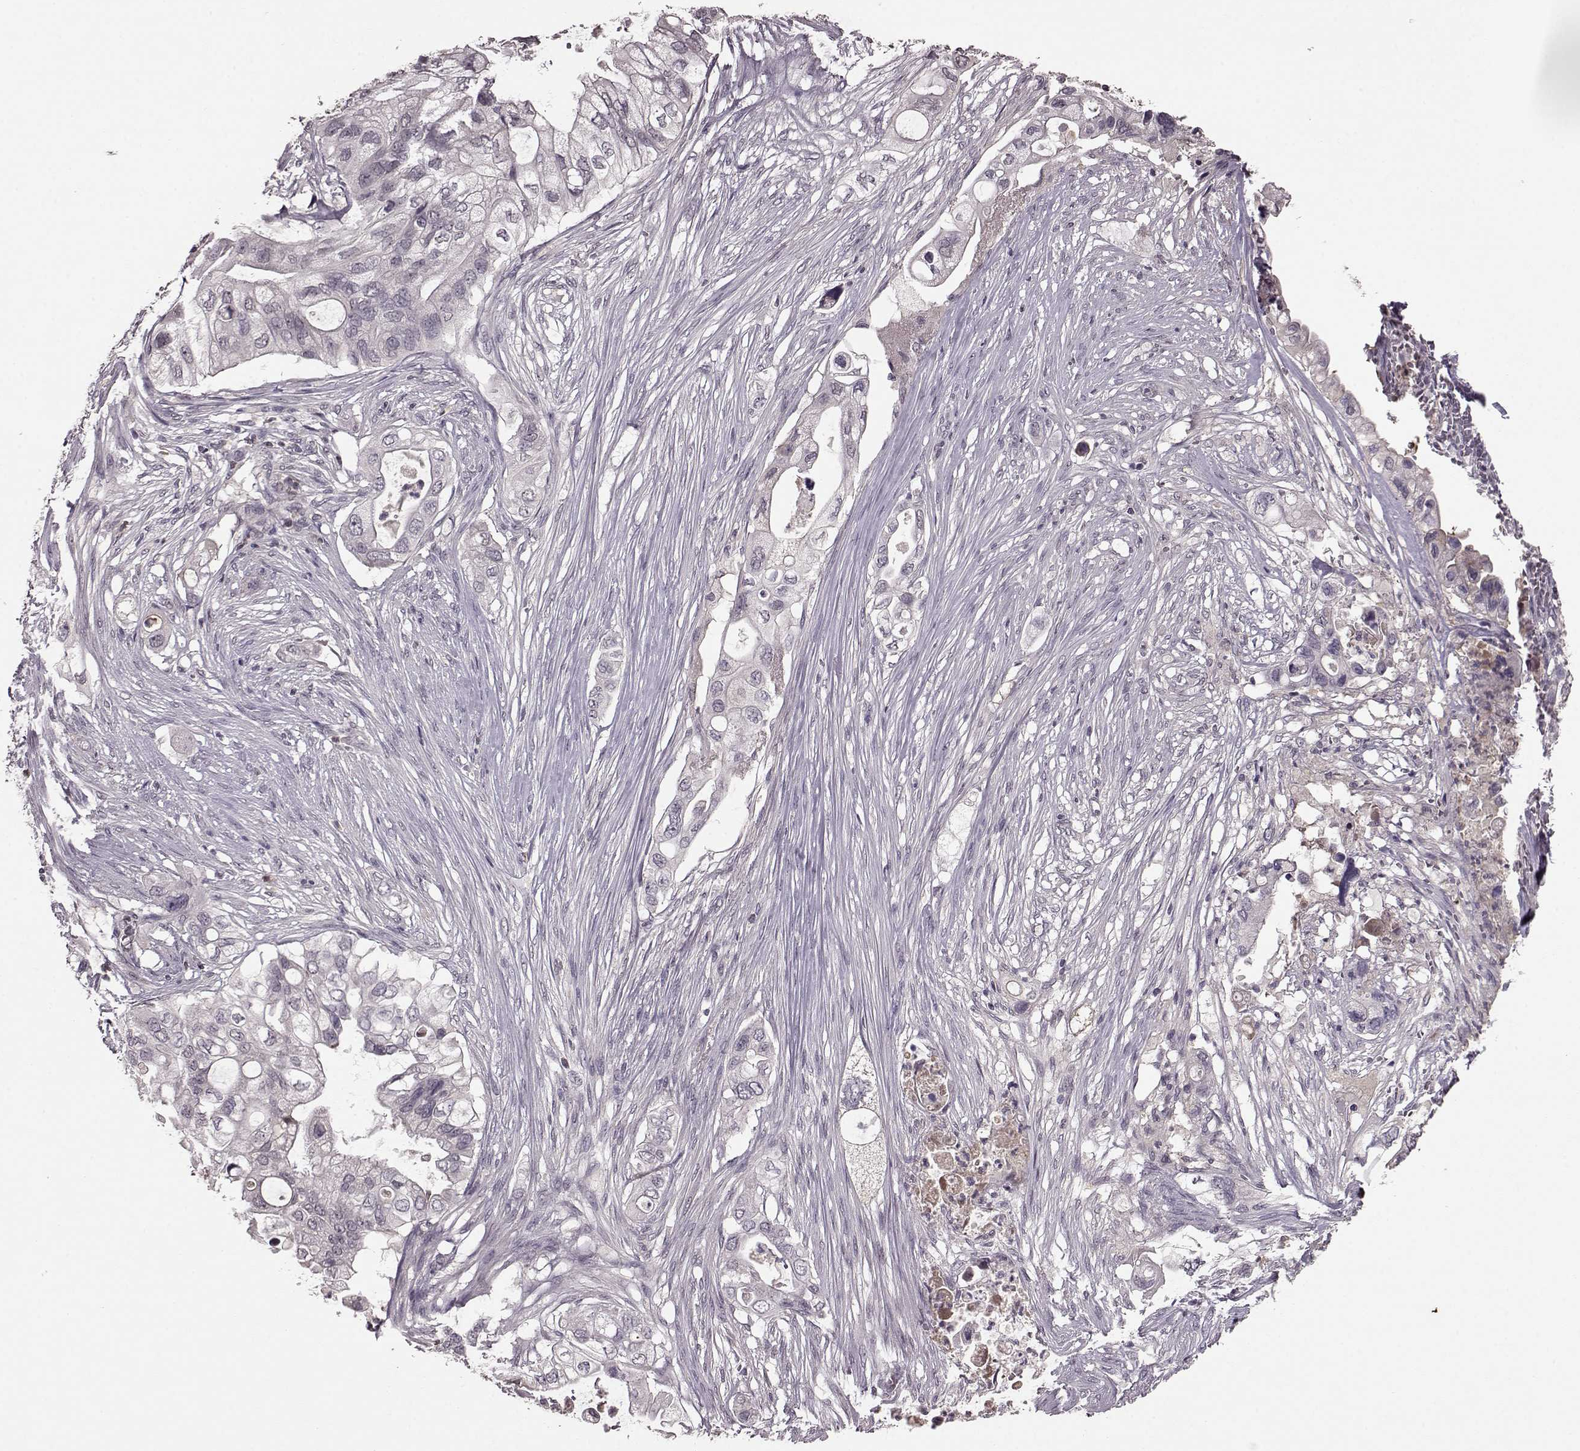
{"staining": {"intensity": "negative", "quantity": "none", "location": "none"}, "tissue": "pancreatic cancer", "cell_type": "Tumor cells", "image_type": "cancer", "snomed": [{"axis": "morphology", "description": "Adenocarcinoma, NOS"}, {"axis": "topography", "description": "Pancreas"}], "caption": "Immunohistochemistry of human pancreatic cancer demonstrates no staining in tumor cells.", "gene": "NRL", "patient": {"sex": "female", "age": 72}}